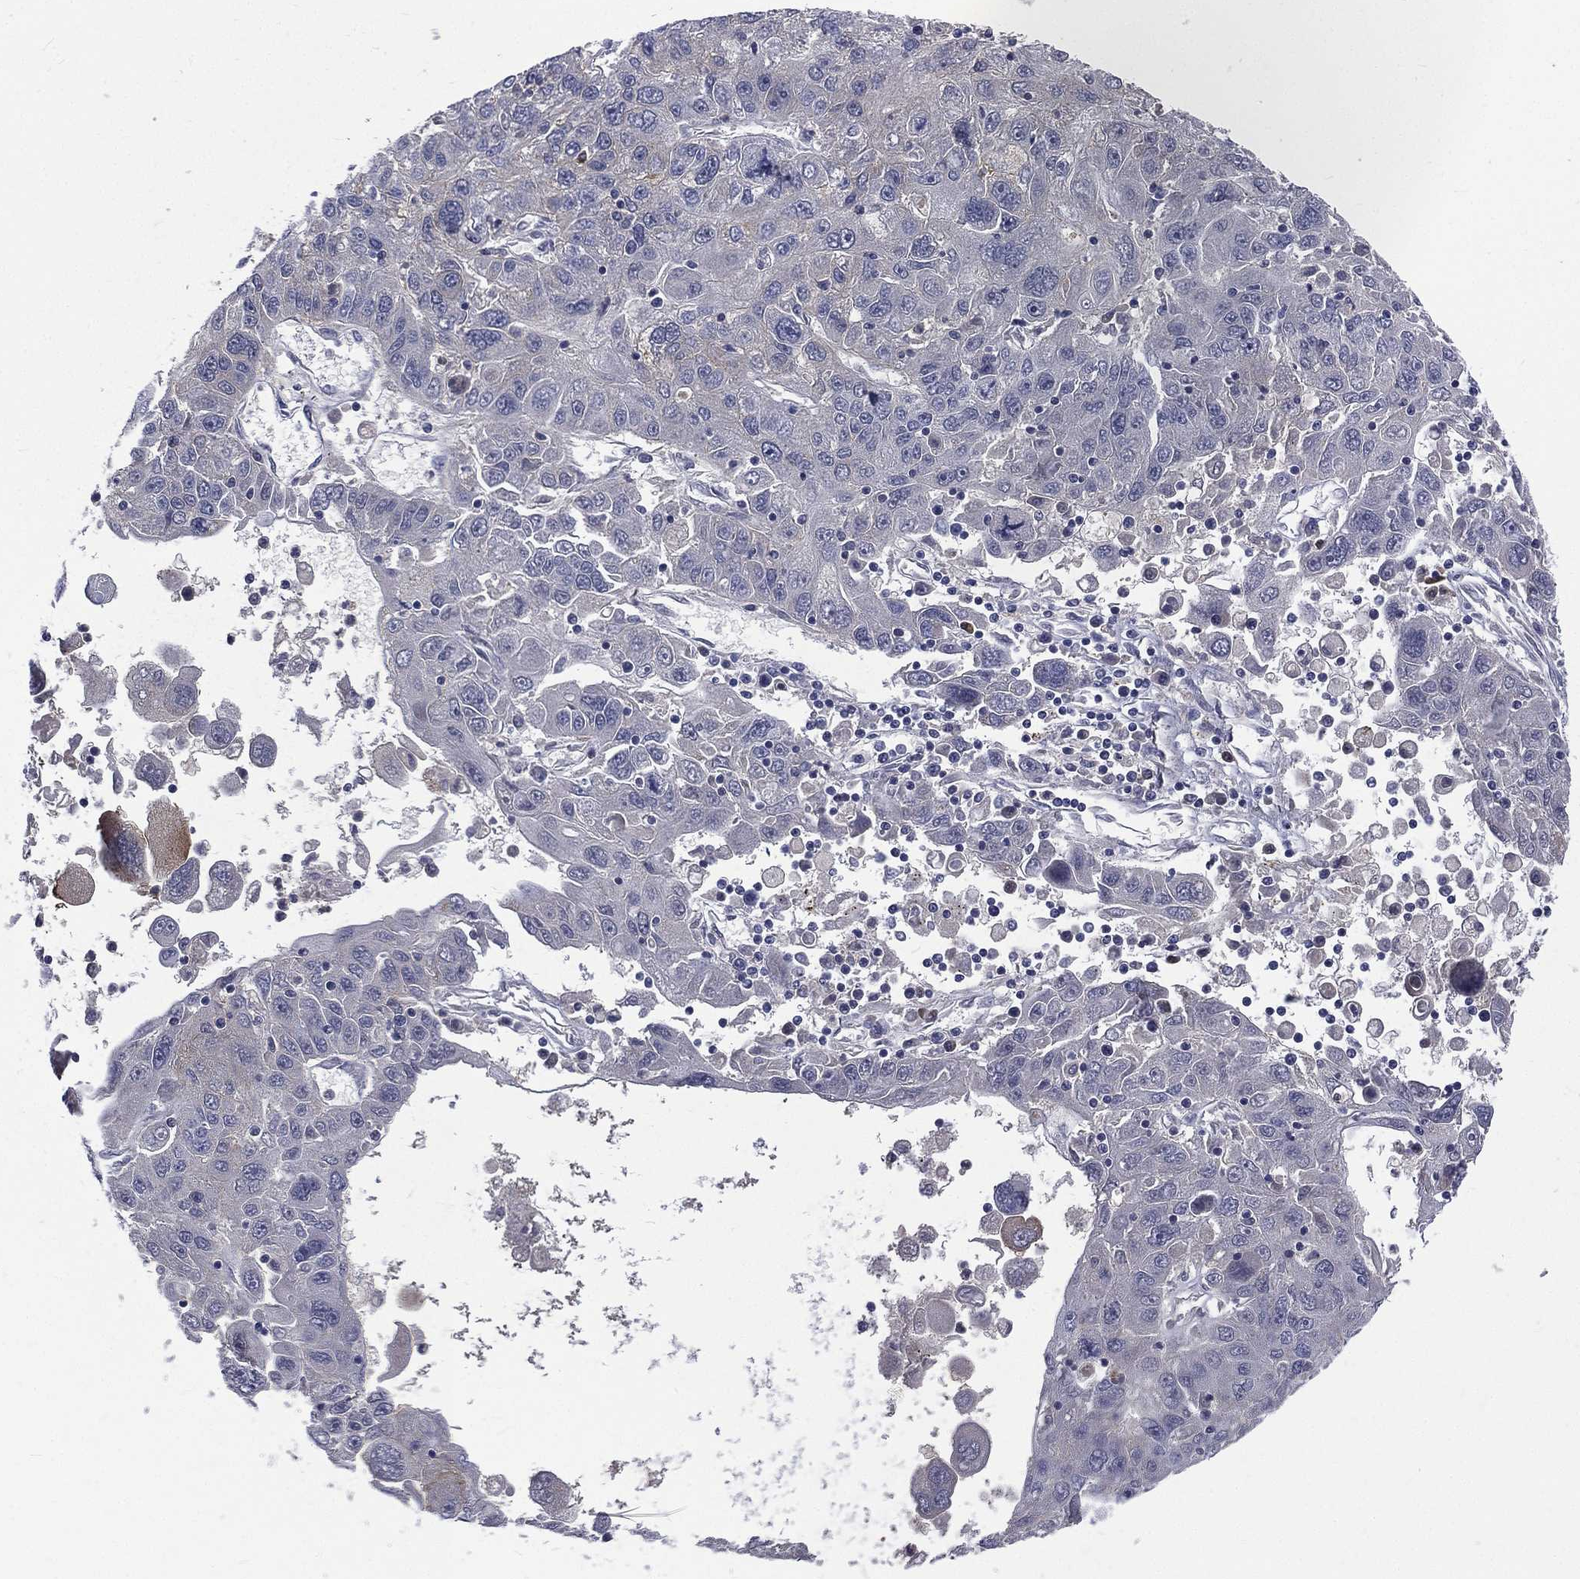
{"staining": {"intensity": "negative", "quantity": "none", "location": "none"}, "tissue": "stomach cancer", "cell_type": "Tumor cells", "image_type": "cancer", "snomed": [{"axis": "morphology", "description": "Adenocarcinoma, NOS"}, {"axis": "topography", "description": "Stomach"}], "caption": "Stomach cancer (adenocarcinoma) stained for a protein using immunohistochemistry (IHC) exhibits no positivity tumor cells.", "gene": "CA12", "patient": {"sex": "male", "age": 56}}